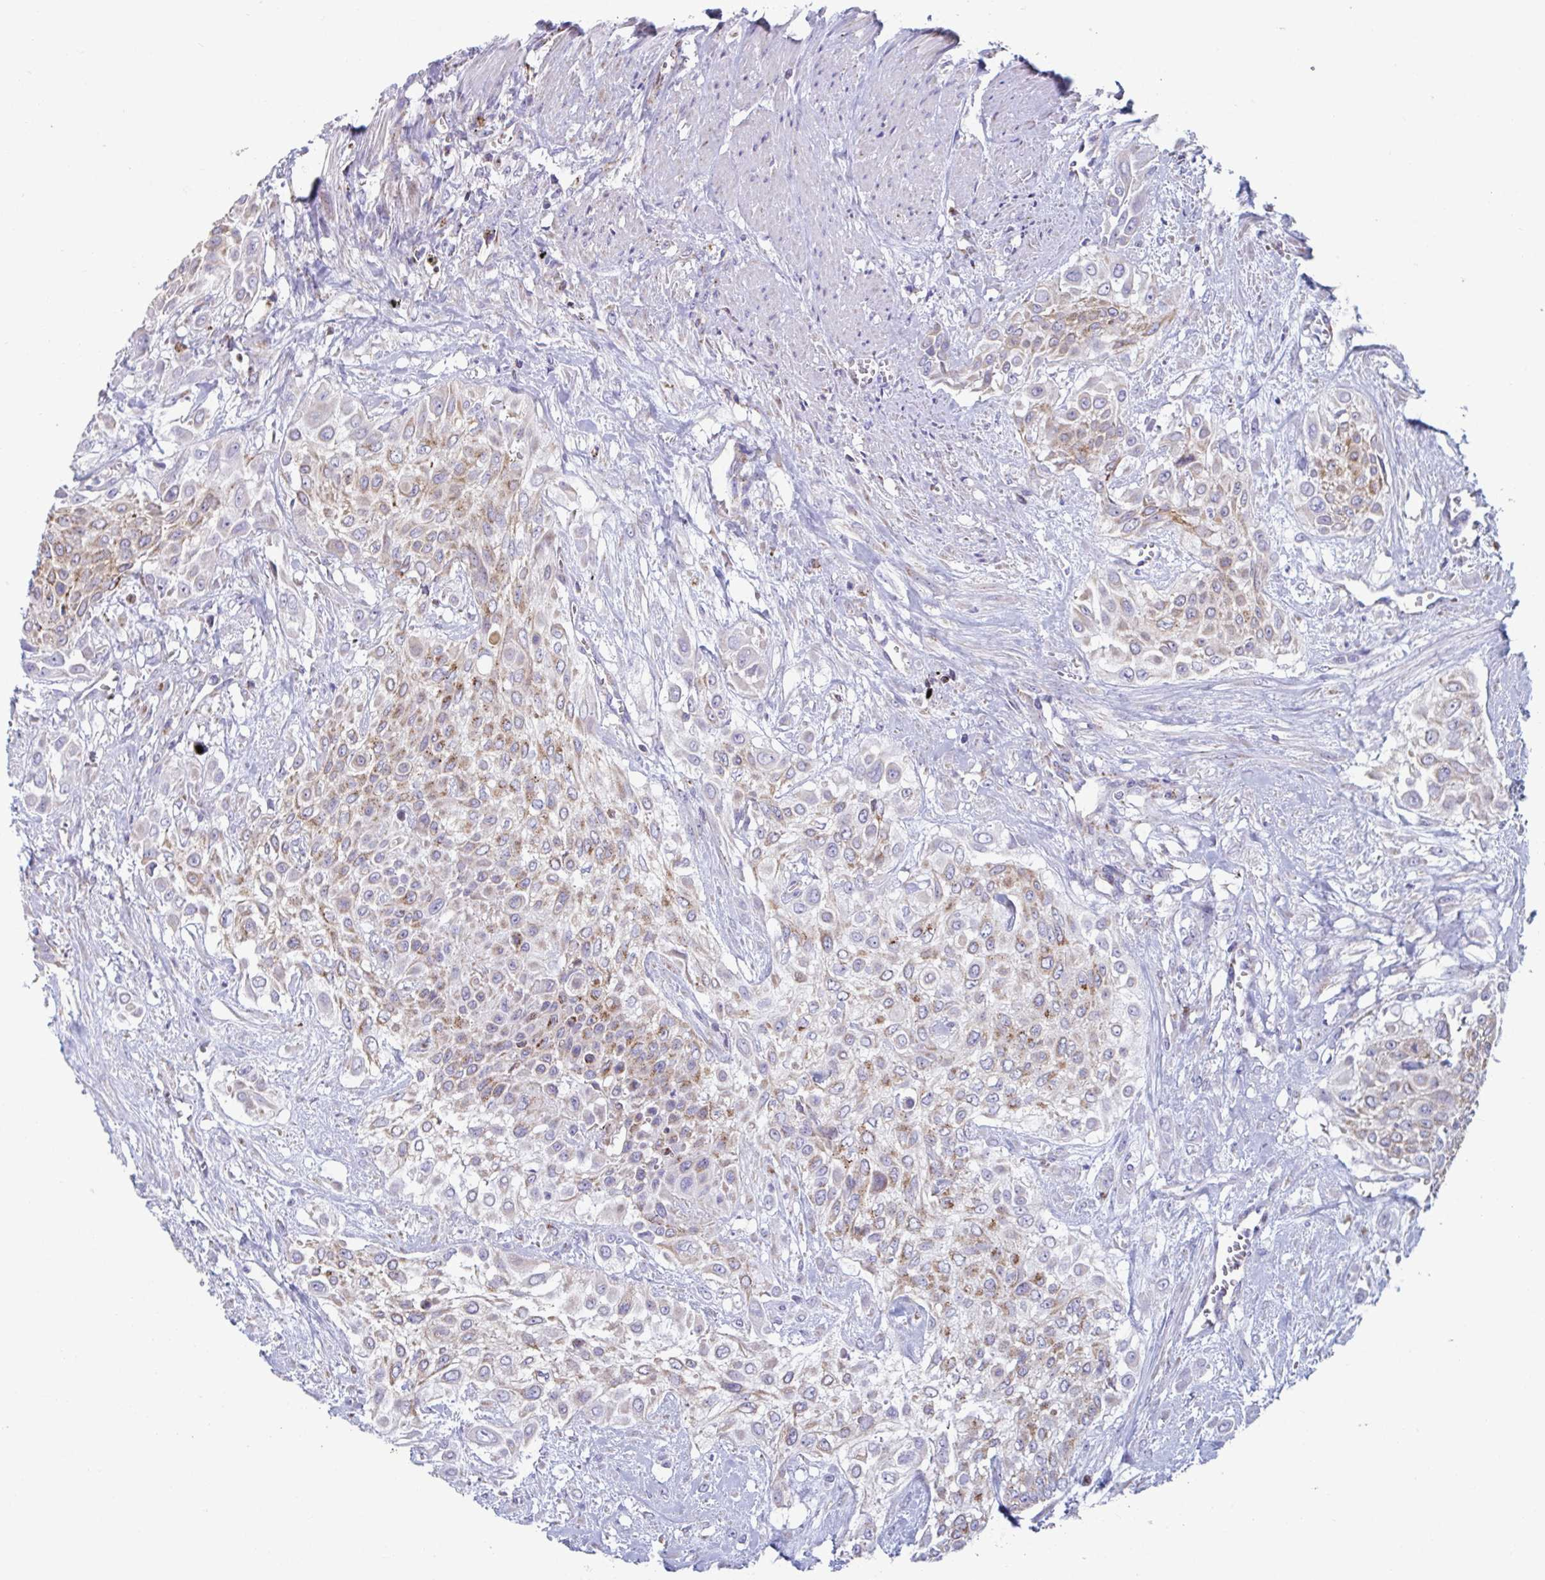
{"staining": {"intensity": "weak", "quantity": ">75%", "location": "cytoplasmic/membranous"}, "tissue": "urothelial cancer", "cell_type": "Tumor cells", "image_type": "cancer", "snomed": [{"axis": "morphology", "description": "Urothelial carcinoma, High grade"}, {"axis": "topography", "description": "Urinary bladder"}], "caption": "This is a photomicrograph of immunohistochemistry staining of high-grade urothelial carcinoma, which shows weak expression in the cytoplasmic/membranous of tumor cells.", "gene": "BCAT2", "patient": {"sex": "male", "age": 57}}